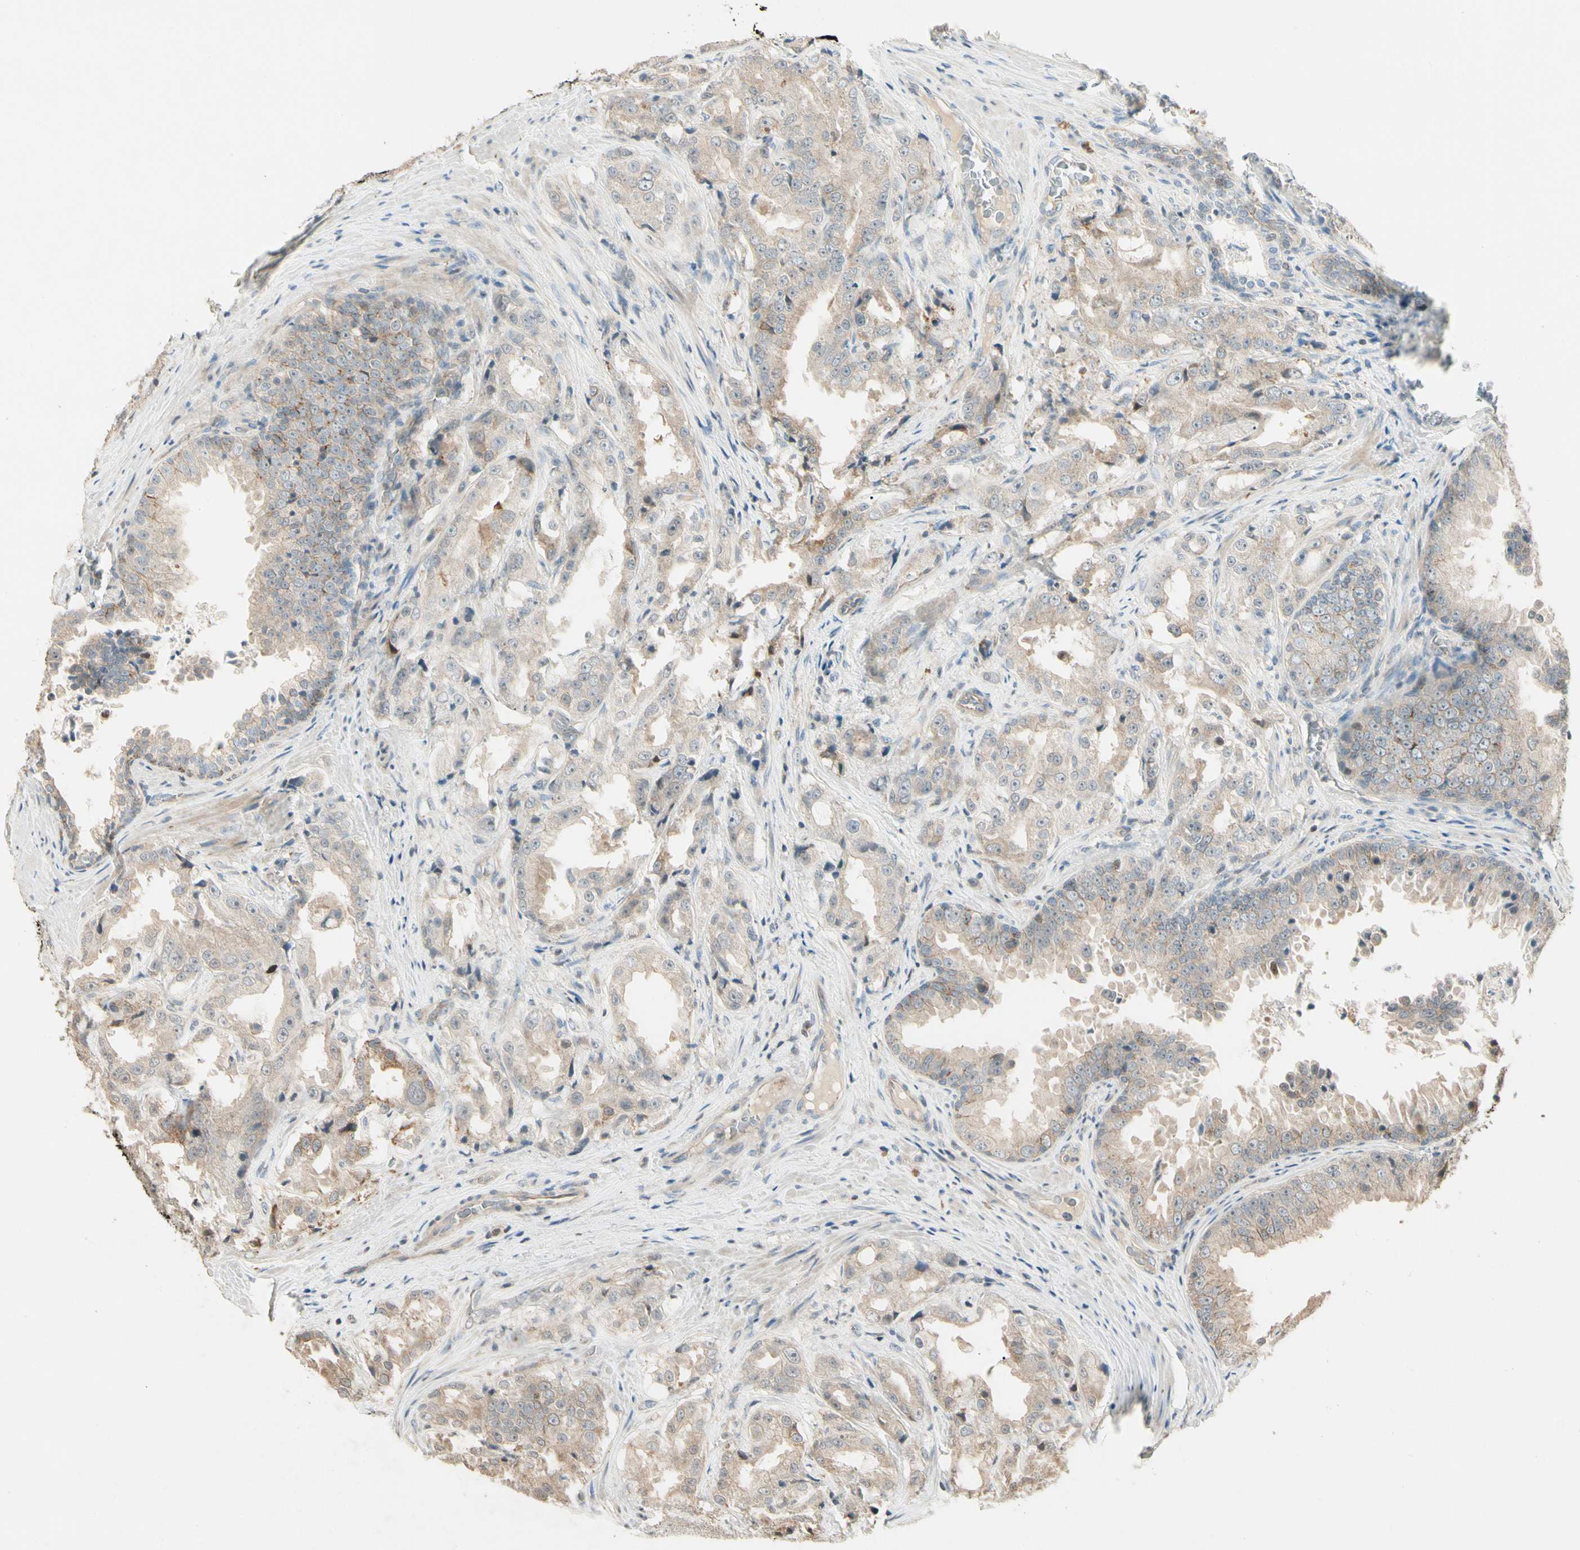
{"staining": {"intensity": "weak", "quantity": "<25%", "location": "cytoplasmic/membranous,nuclear"}, "tissue": "prostate cancer", "cell_type": "Tumor cells", "image_type": "cancer", "snomed": [{"axis": "morphology", "description": "Adenocarcinoma, High grade"}, {"axis": "topography", "description": "Prostate"}], "caption": "This is an immunohistochemistry (IHC) histopathology image of prostate adenocarcinoma (high-grade). There is no positivity in tumor cells.", "gene": "P3H2", "patient": {"sex": "male", "age": 73}}